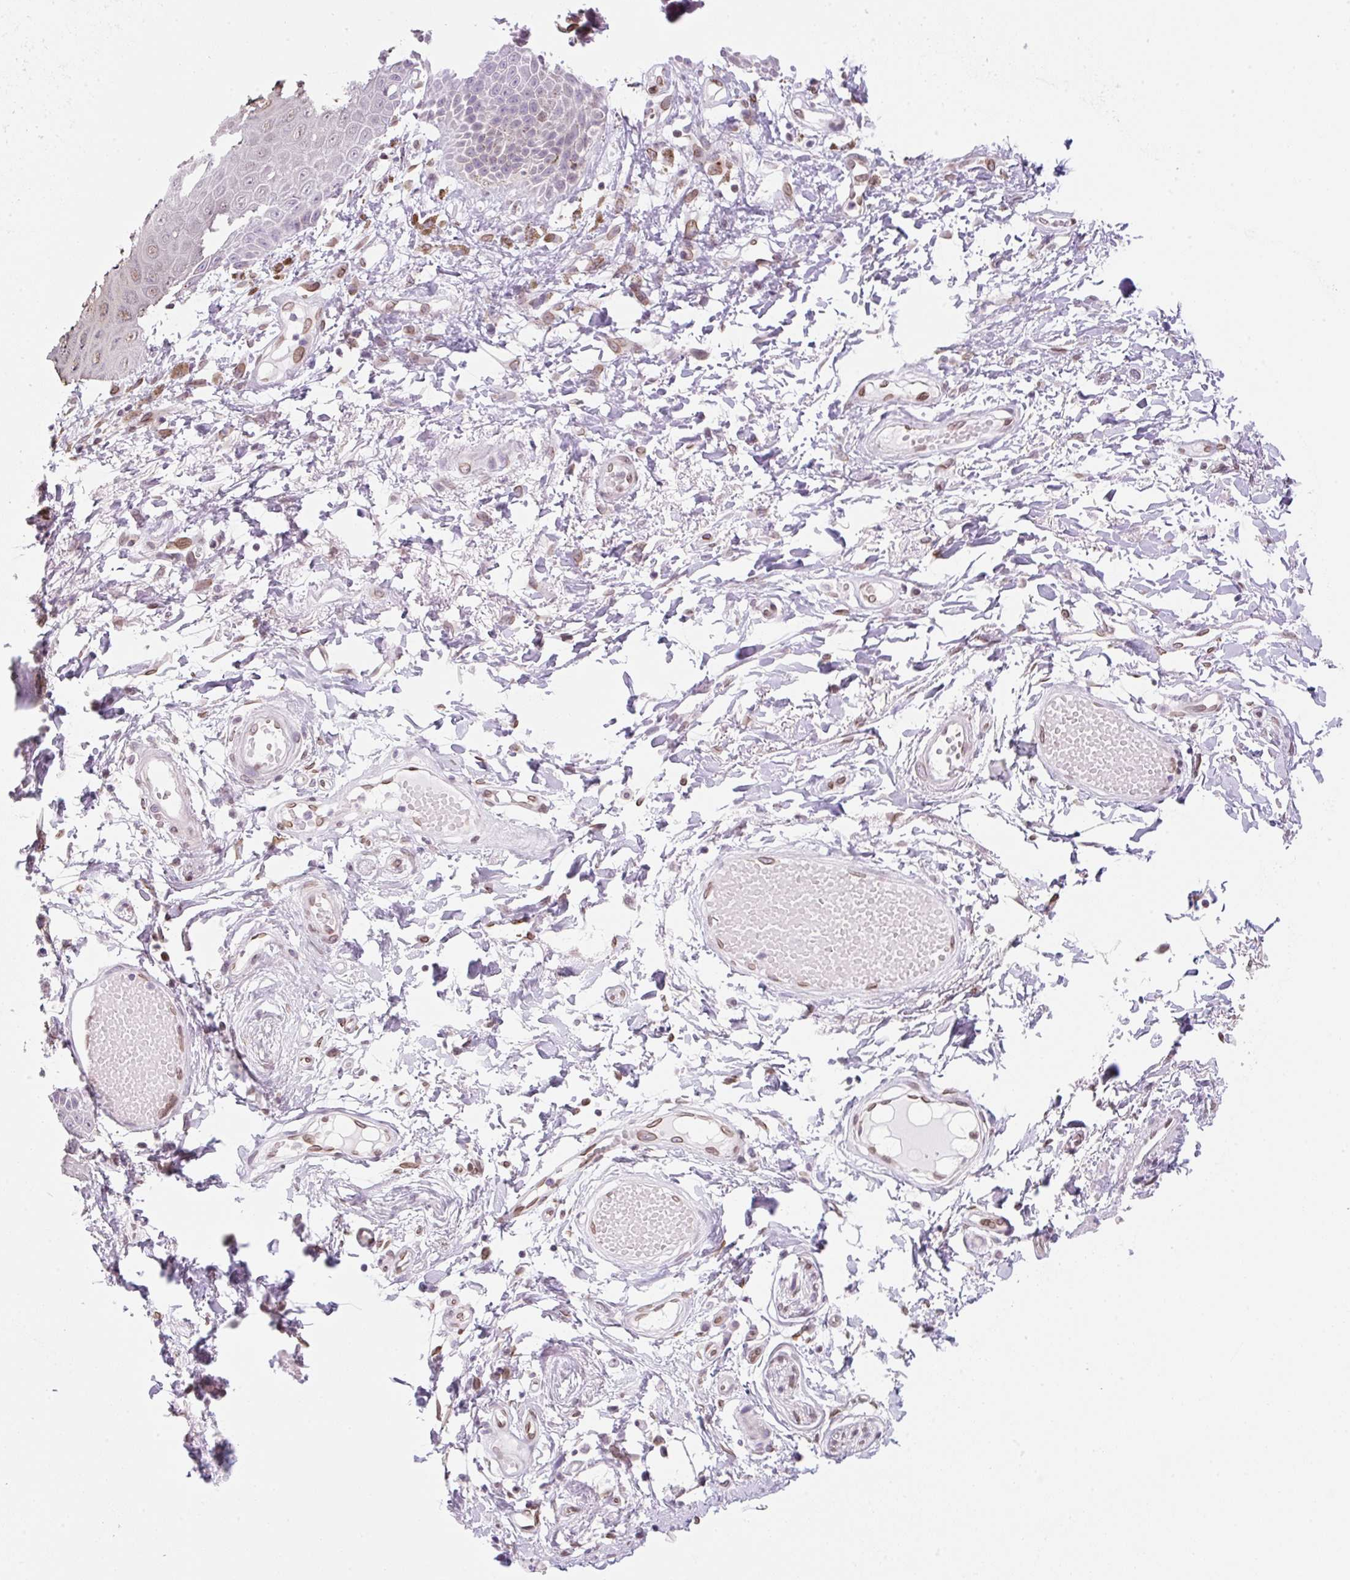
{"staining": {"intensity": "weak", "quantity": "<25%", "location": "nuclear"}, "tissue": "skin", "cell_type": "Epidermal cells", "image_type": "normal", "snomed": [{"axis": "morphology", "description": "Normal tissue, NOS"}, {"axis": "topography", "description": "Anal"}, {"axis": "topography", "description": "Peripheral nerve tissue"}], "caption": "Image shows no protein expression in epidermal cells of unremarkable skin. (DAB IHC with hematoxylin counter stain).", "gene": "SYNE3", "patient": {"sex": "male", "age": 78}}